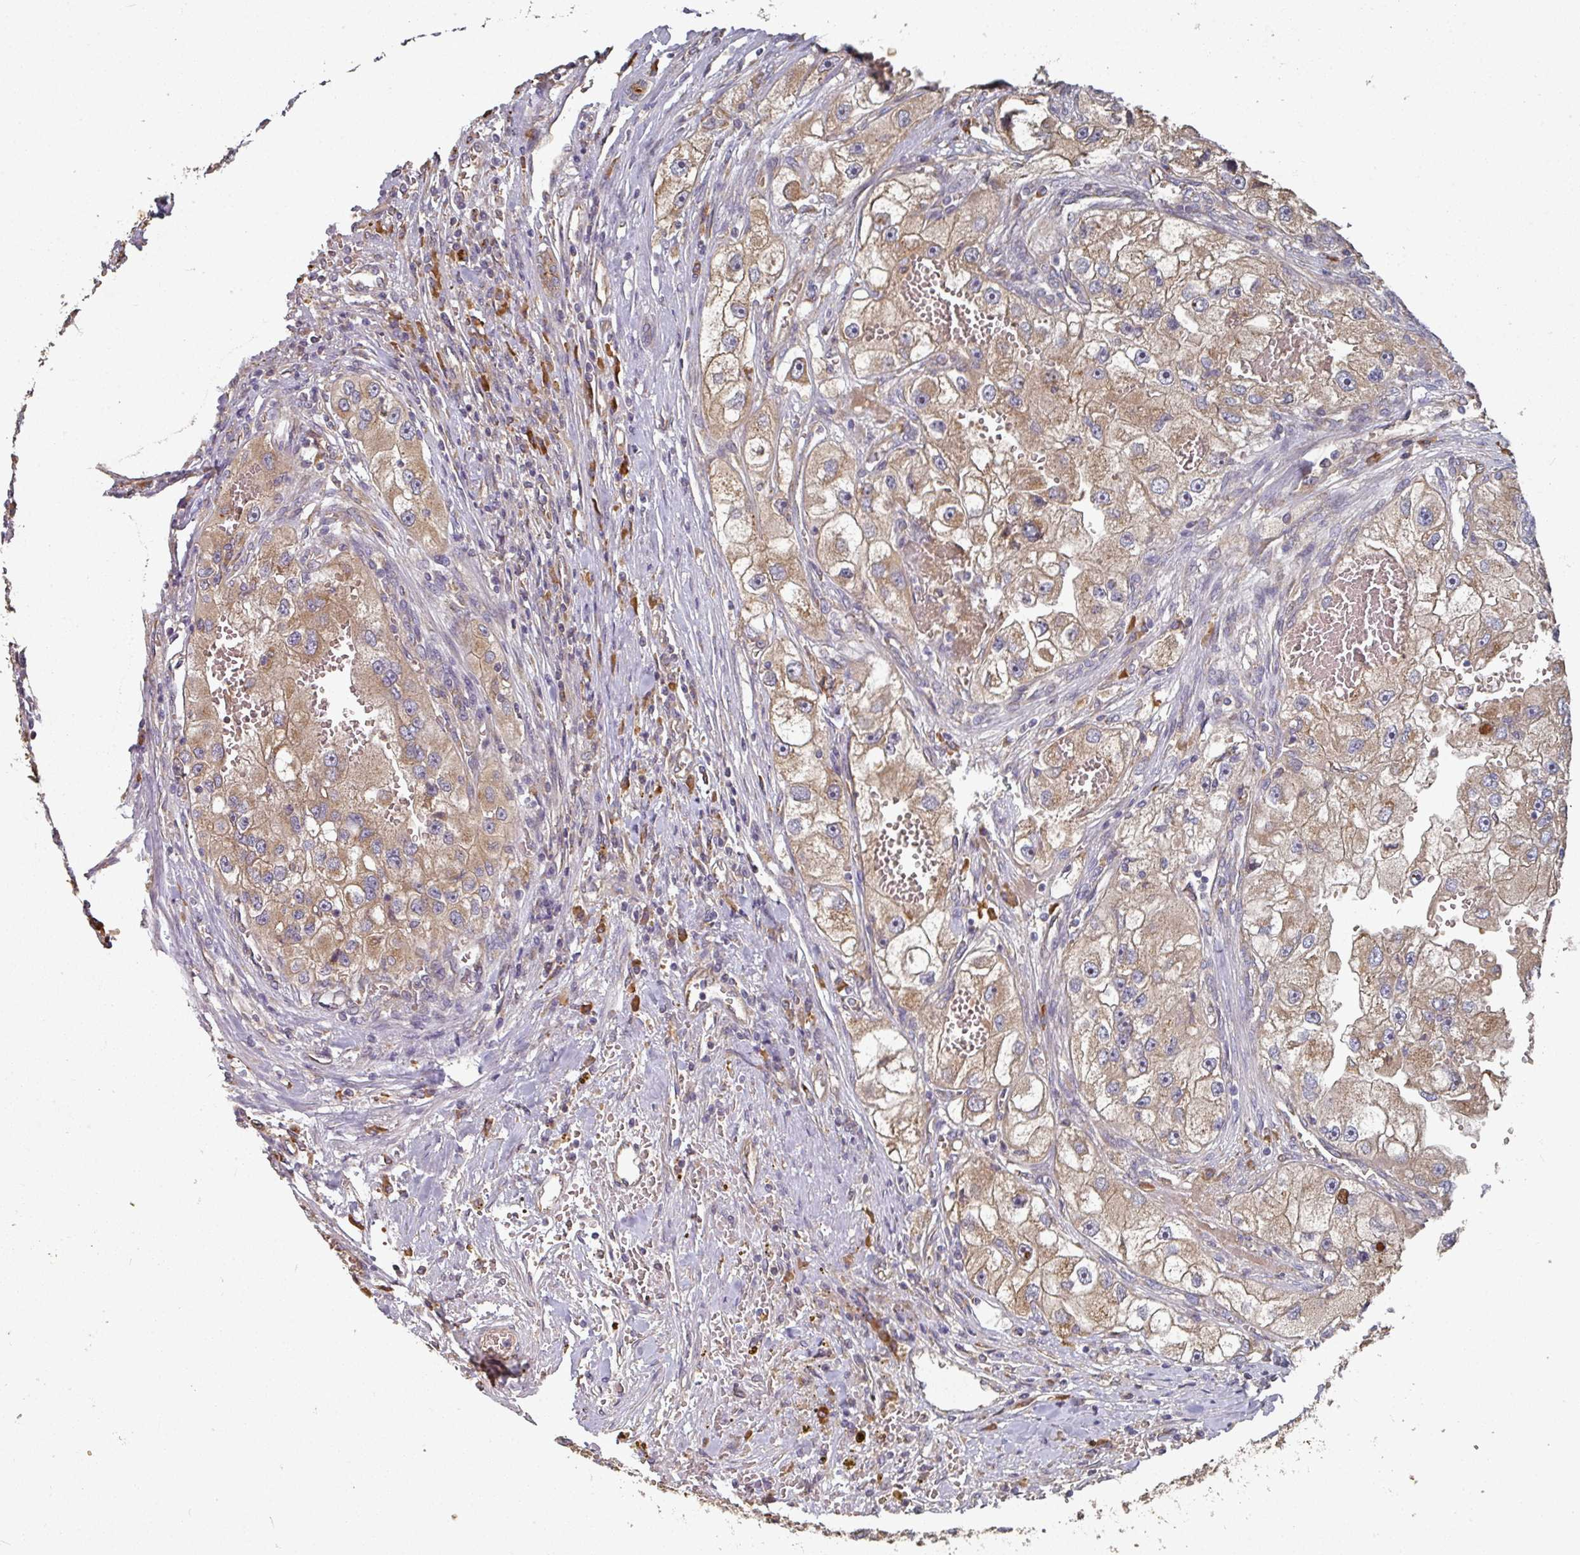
{"staining": {"intensity": "moderate", "quantity": ">75%", "location": "cytoplasmic/membranous"}, "tissue": "renal cancer", "cell_type": "Tumor cells", "image_type": "cancer", "snomed": [{"axis": "morphology", "description": "Adenocarcinoma, NOS"}, {"axis": "topography", "description": "Kidney"}], "caption": "A photomicrograph of human renal adenocarcinoma stained for a protein demonstrates moderate cytoplasmic/membranous brown staining in tumor cells. (IHC, brightfield microscopy, high magnification).", "gene": "EDEM2", "patient": {"sex": "male", "age": 63}}